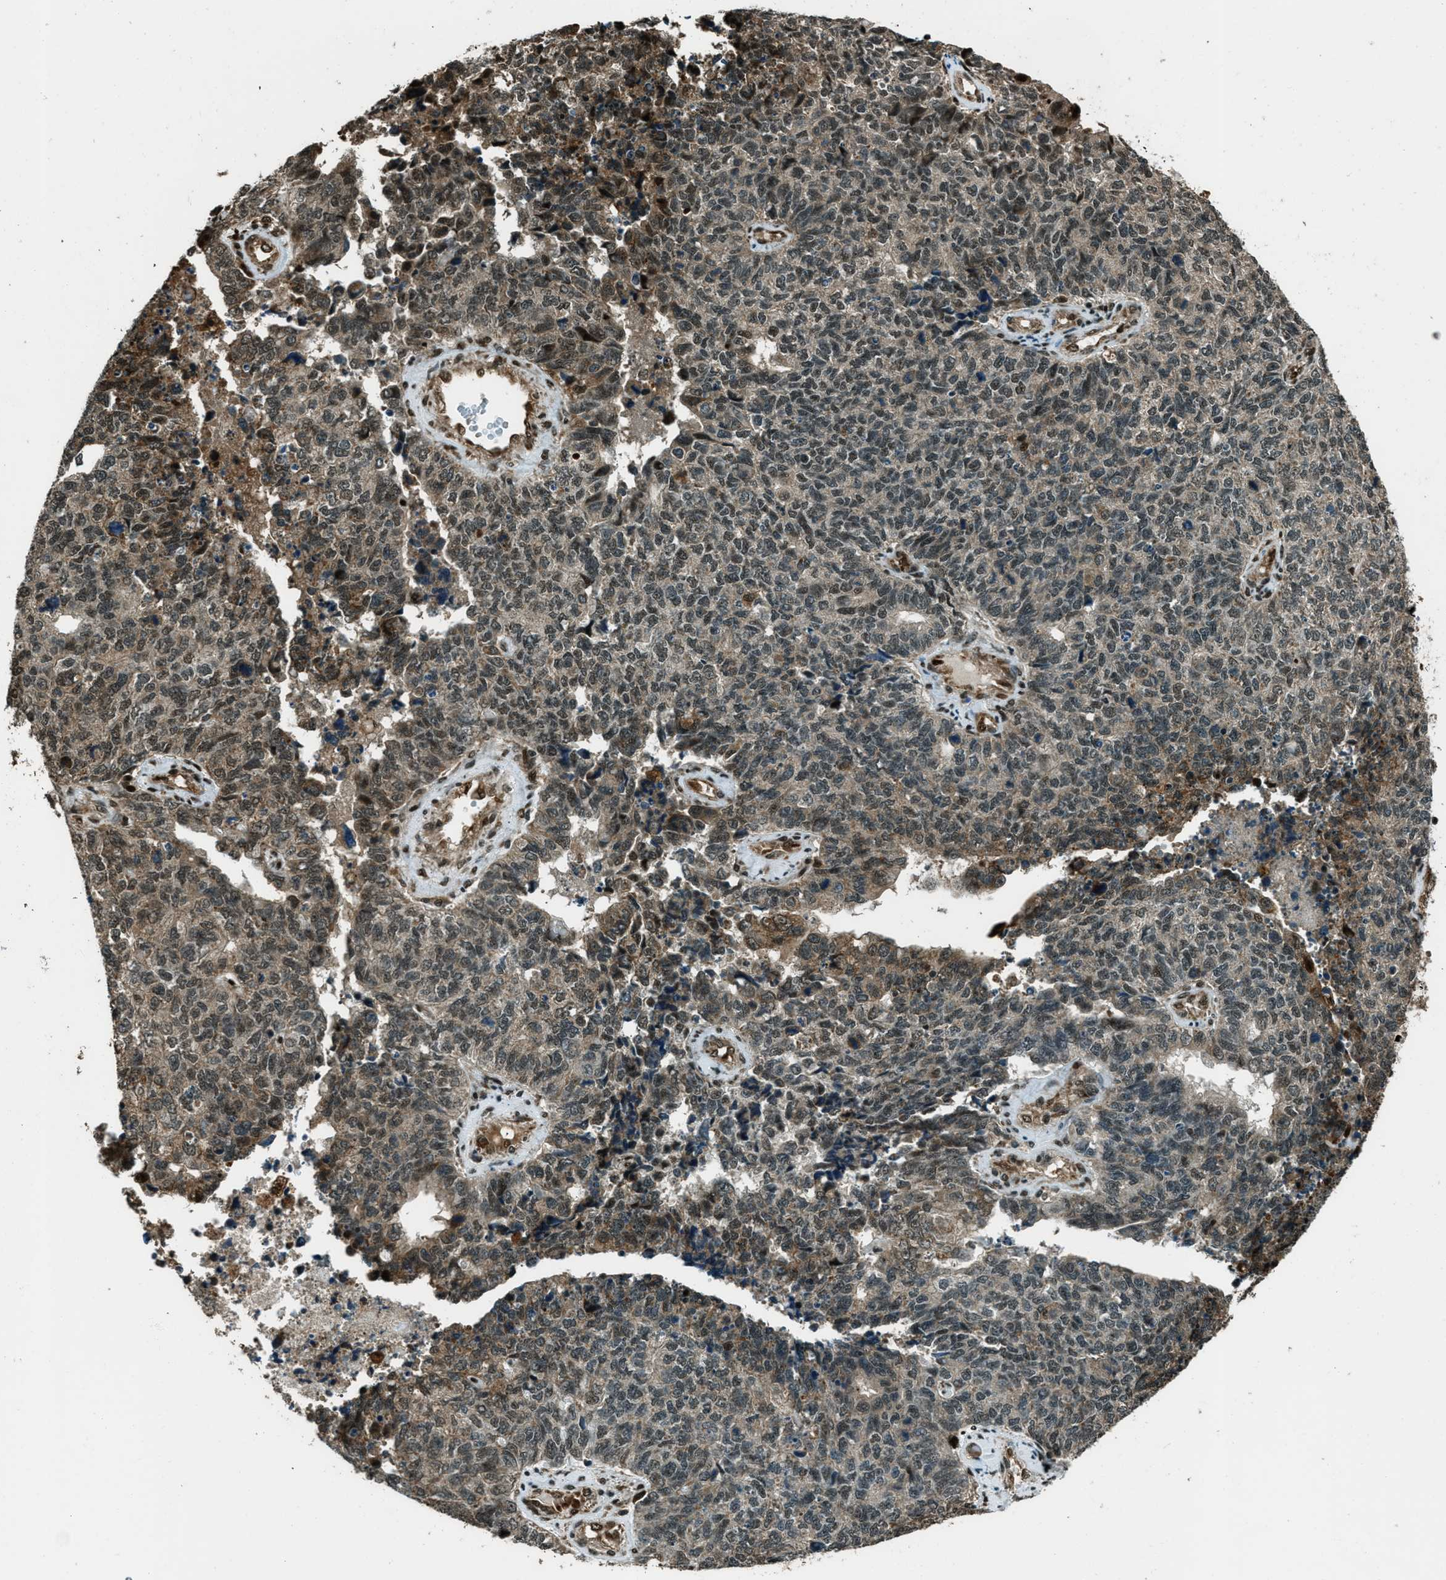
{"staining": {"intensity": "moderate", "quantity": ">75%", "location": "cytoplasmic/membranous,nuclear"}, "tissue": "cervical cancer", "cell_type": "Tumor cells", "image_type": "cancer", "snomed": [{"axis": "morphology", "description": "Squamous cell carcinoma, NOS"}, {"axis": "topography", "description": "Cervix"}], "caption": "Cervical cancer (squamous cell carcinoma) stained with DAB (3,3'-diaminobenzidine) immunohistochemistry reveals medium levels of moderate cytoplasmic/membranous and nuclear expression in approximately >75% of tumor cells.", "gene": "TARDBP", "patient": {"sex": "female", "age": 63}}